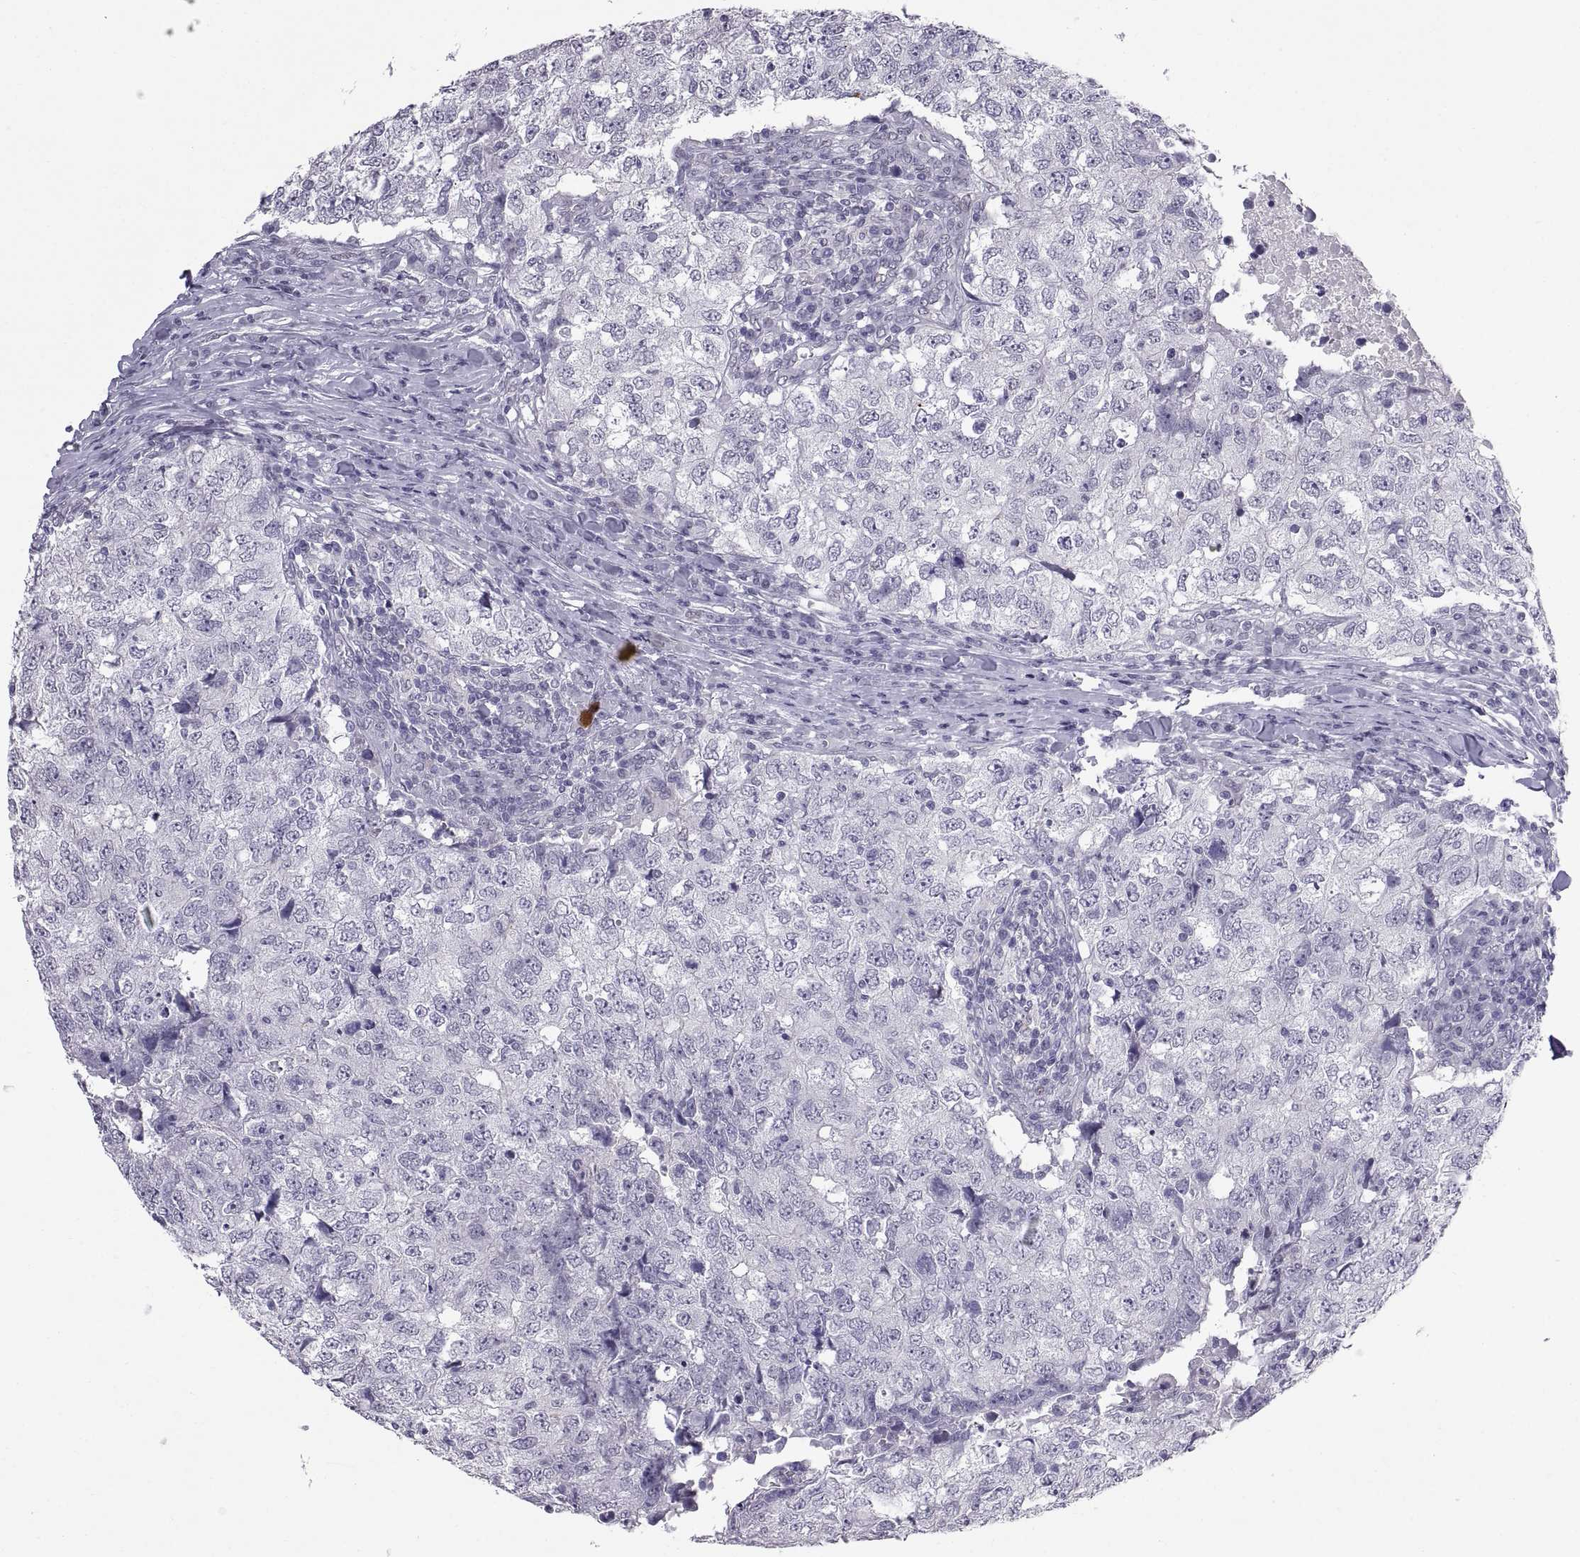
{"staining": {"intensity": "negative", "quantity": "none", "location": "none"}, "tissue": "breast cancer", "cell_type": "Tumor cells", "image_type": "cancer", "snomed": [{"axis": "morphology", "description": "Duct carcinoma"}, {"axis": "topography", "description": "Breast"}], "caption": "High power microscopy histopathology image of an immunohistochemistry (IHC) image of breast intraductal carcinoma, revealing no significant staining in tumor cells. Nuclei are stained in blue.", "gene": "KRT77", "patient": {"sex": "female", "age": 30}}